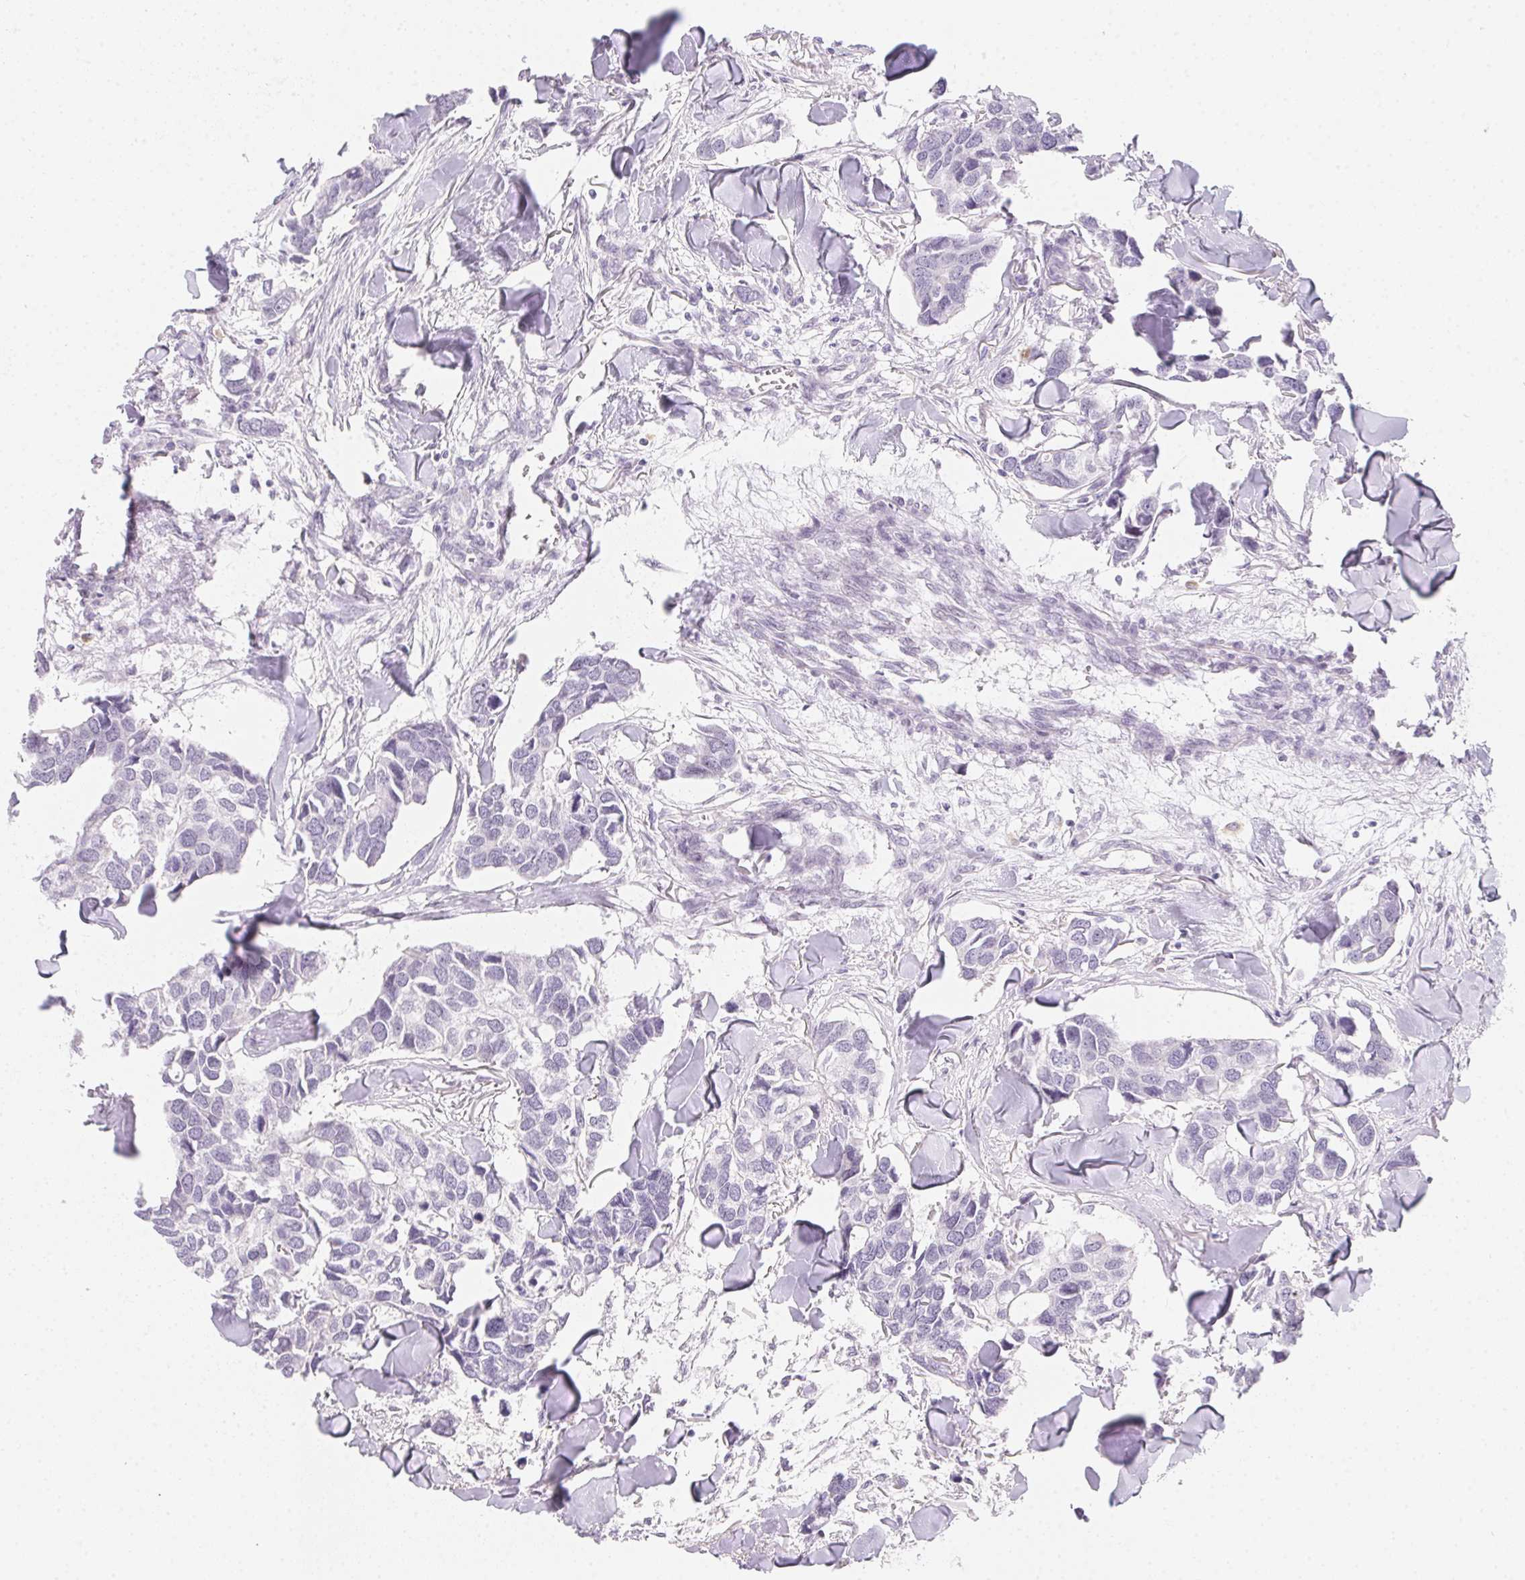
{"staining": {"intensity": "negative", "quantity": "none", "location": "none"}, "tissue": "breast cancer", "cell_type": "Tumor cells", "image_type": "cancer", "snomed": [{"axis": "morphology", "description": "Duct carcinoma"}, {"axis": "topography", "description": "Breast"}], "caption": "Photomicrograph shows no protein expression in tumor cells of intraductal carcinoma (breast) tissue. The staining was performed using DAB to visualize the protein expression in brown, while the nuclei were stained in blue with hematoxylin (Magnification: 20x).", "gene": "MORC1", "patient": {"sex": "female", "age": 83}}